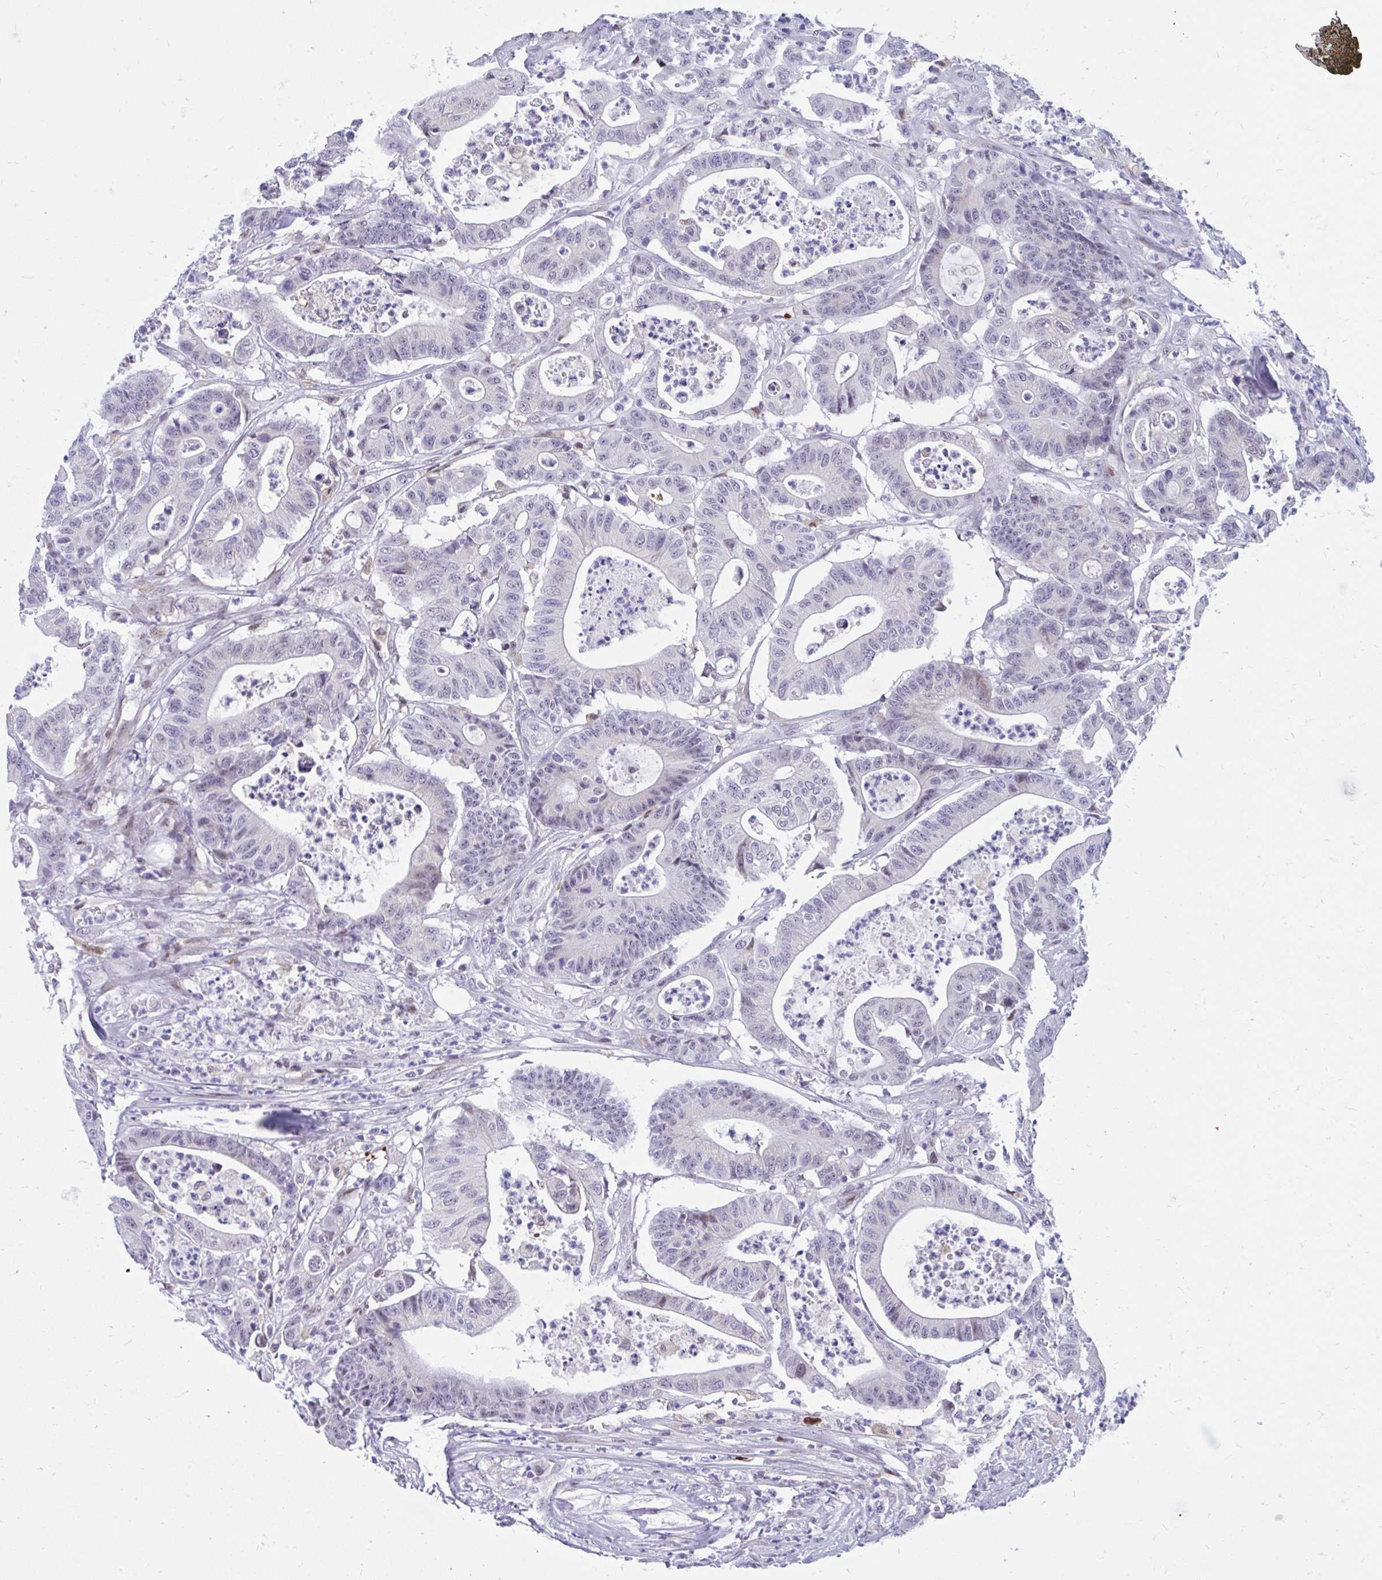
{"staining": {"intensity": "weak", "quantity": "25%-75%", "location": "nuclear"}, "tissue": "colorectal cancer", "cell_type": "Tumor cells", "image_type": "cancer", "snomed": [{"axis": "morphology", "description": "Adenocarcinoma, NOS"}, {"axis": "topography", "description": "Colon"}], "caption": "Immunohistochemistry image of neoplastic tissue: human colorectal cancer (adenocarcinoma) stained using immunohistochemistry (IHC) demonstrates low levels of weak protein expression localized specifically in the nuclear of tumor cells, appearing as a nuclear brown color.", "gene": "GLB1L2", "patient": {"sex": "female", "age": 84}}